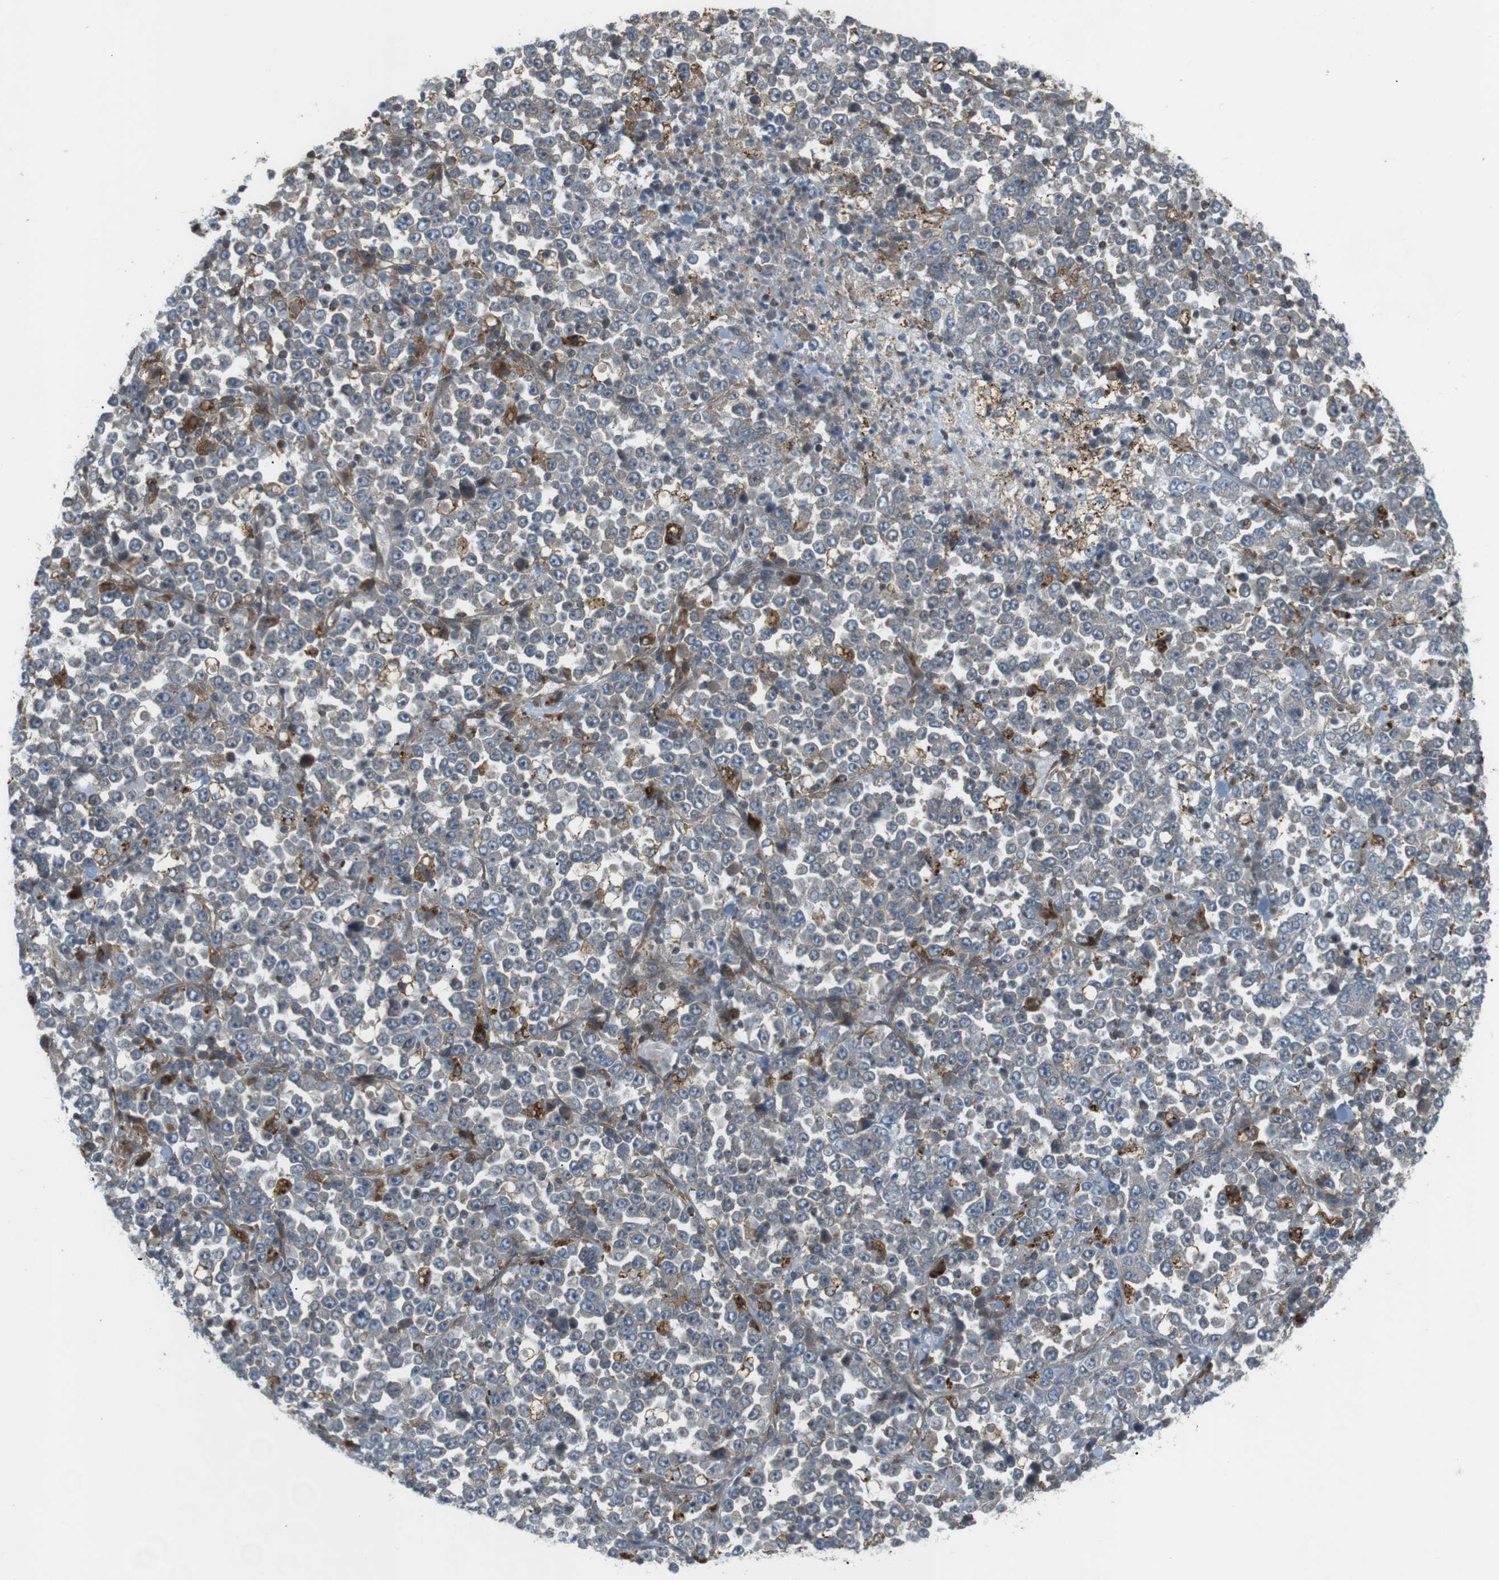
{"staining": {"intensity": "weak", "quantity": "25%-75%", "location": "cytoplasmic/membranous"}, "tissue": "stomach cancer", "cell_type": "Tumor cells", "image_type": "cancer", "snomed": [{"axis": "morphology", "description": "Normal tissue, NOS"}, {"axis": "morphology", "description": "Adenocarcinoma, NOS"}, {"axis": "topography", "description": "Stomach, upper"}, {"axis": "topography", "description": "Stomach"}], "caption": "A brown stain highlights weak cytoplasmic/membranous expression of a protein in human stomach cancer tumor cells.", "gene": "KANK2", "patient": {"sex": "male", "age": 59}}